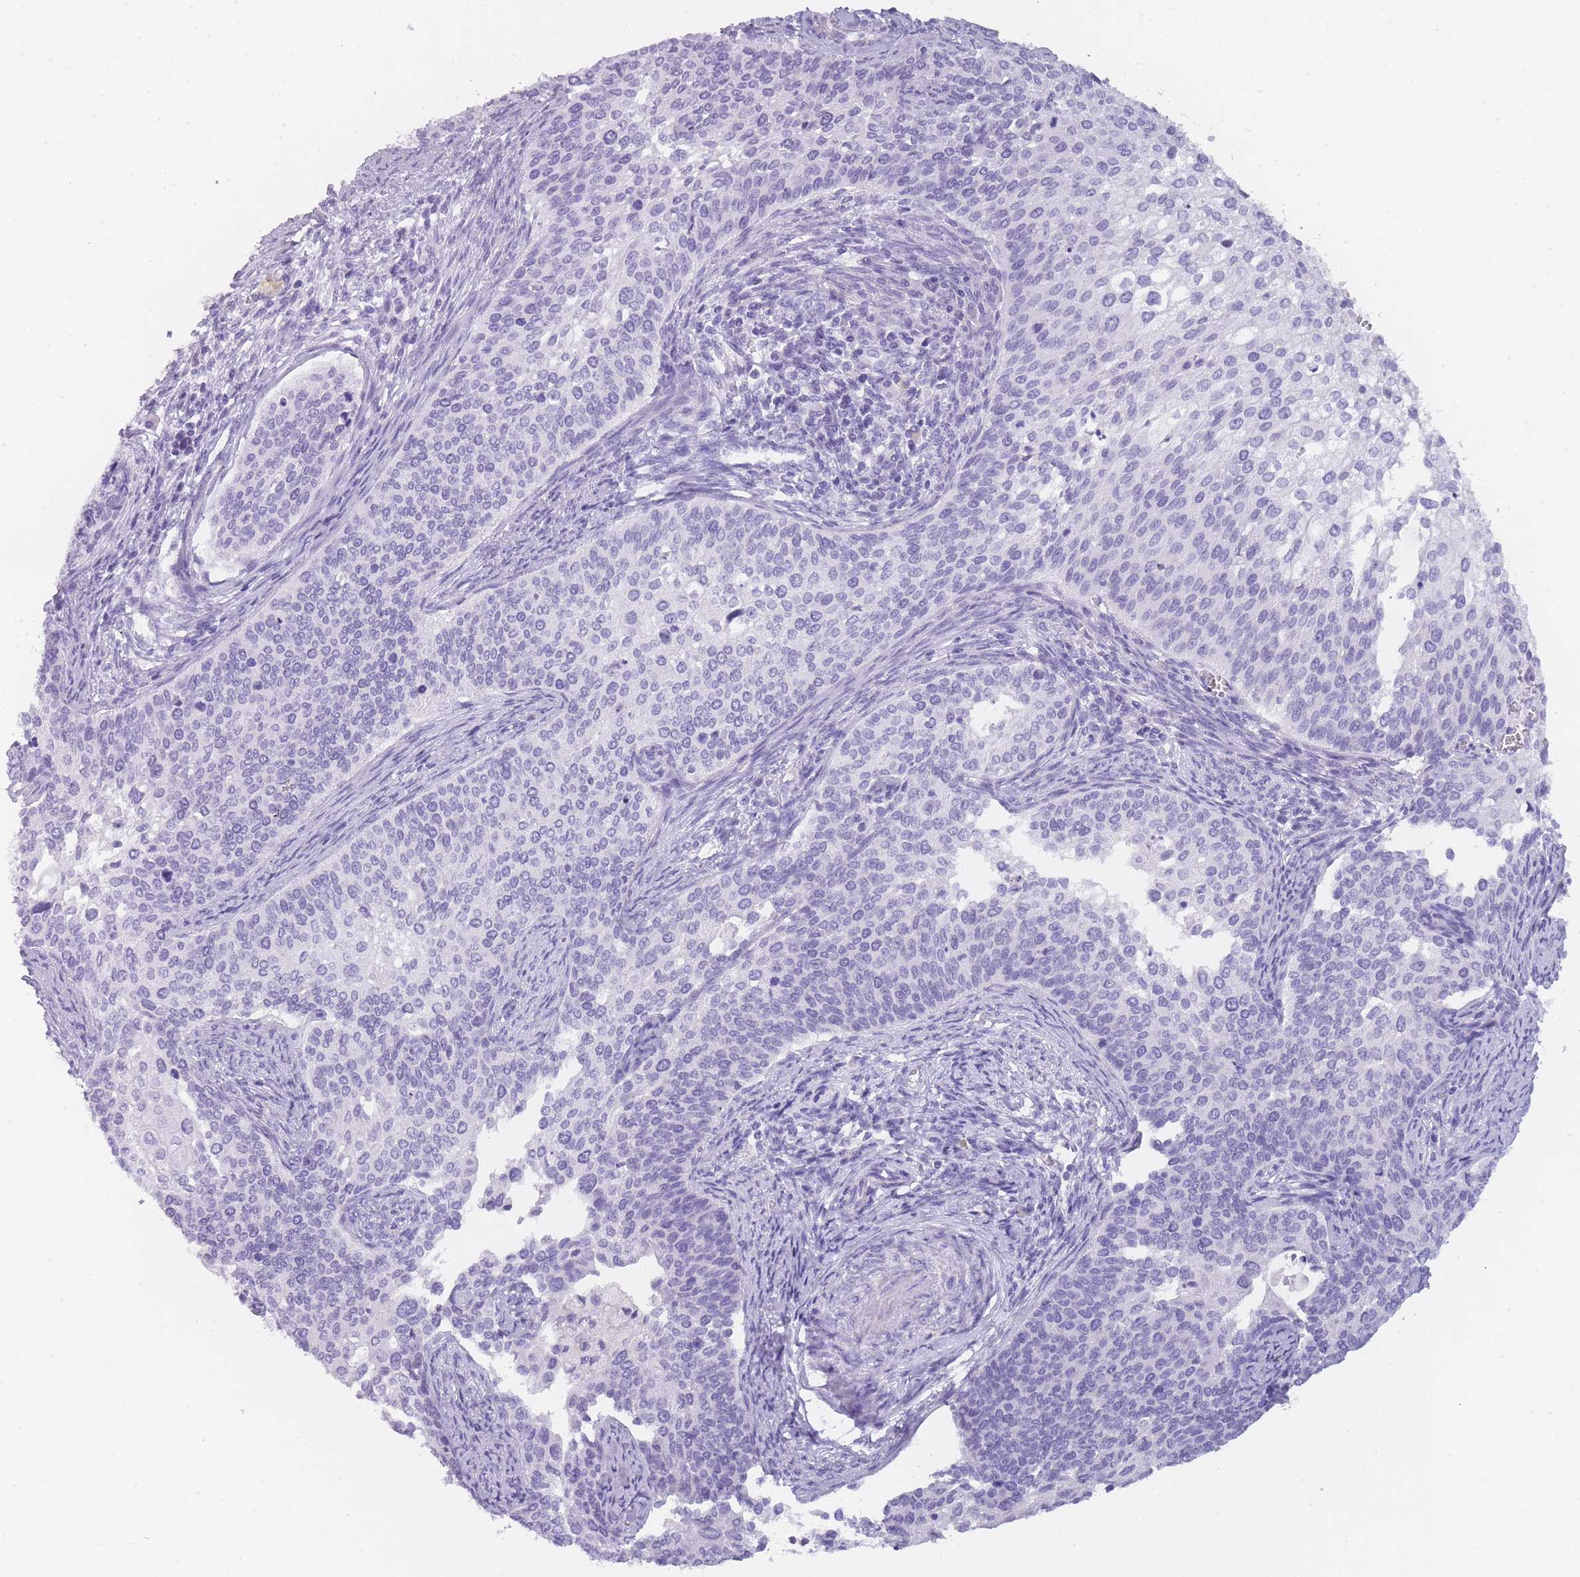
{"staining": {"intensity": "negative", "quantity": "none", "location": "none"}, "tissue": "cervical cancer", "cell_type": "Tumor cells", "image_type": "cancer", "snomed": [{"axis": "morphology", "description": "Squamous cell carcinoma, NOS"}, {"axis": "topography", "description": "Cervix"}], "caption": "Cervical cancer was stained to show a protein in brown. There is no significant staining in tumor cells.", "gene": "TCP11", "patient": {"sex": "female", "age": 44}}